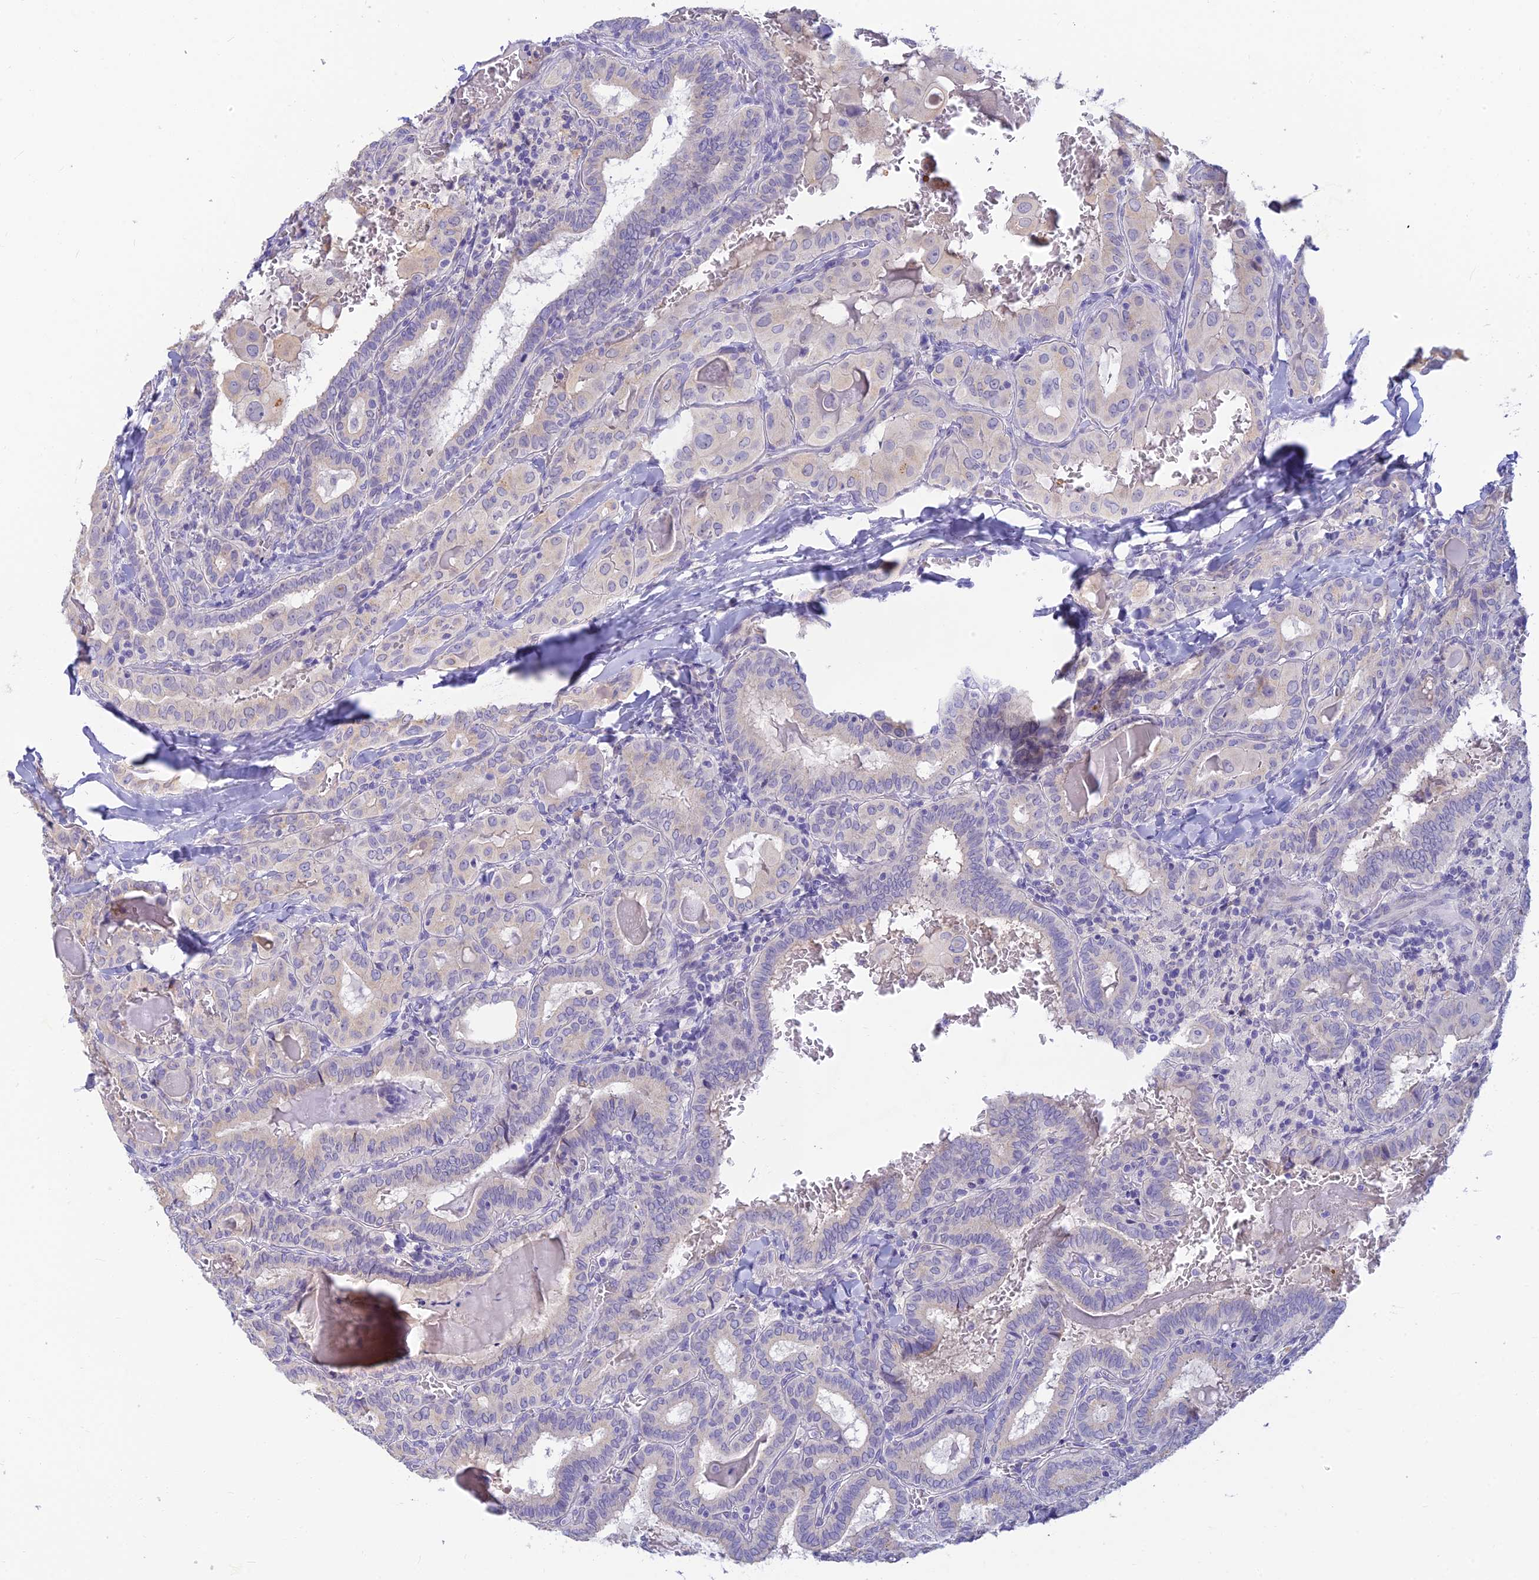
{"staining": {"intensity": "negative", "quantity": "none", "location": "none"}, "tissue": "thyroid cancer", "cell_type": "Tumor cells", "image_type": "cancer", "snomed": [{"axis": "morphology", "description": "Papillary adenocarcinoma, NOS"}, {"axis": "topography", "description": "Thyroid gland"}], "caption": "The immunohistochemistry photomicrograph has no significant positivity in tumor cells of papillary adenocarcinoma (thyroid) tissue.", "gene": "INTS13", "patient": {"sex": "female", "age": 72}}